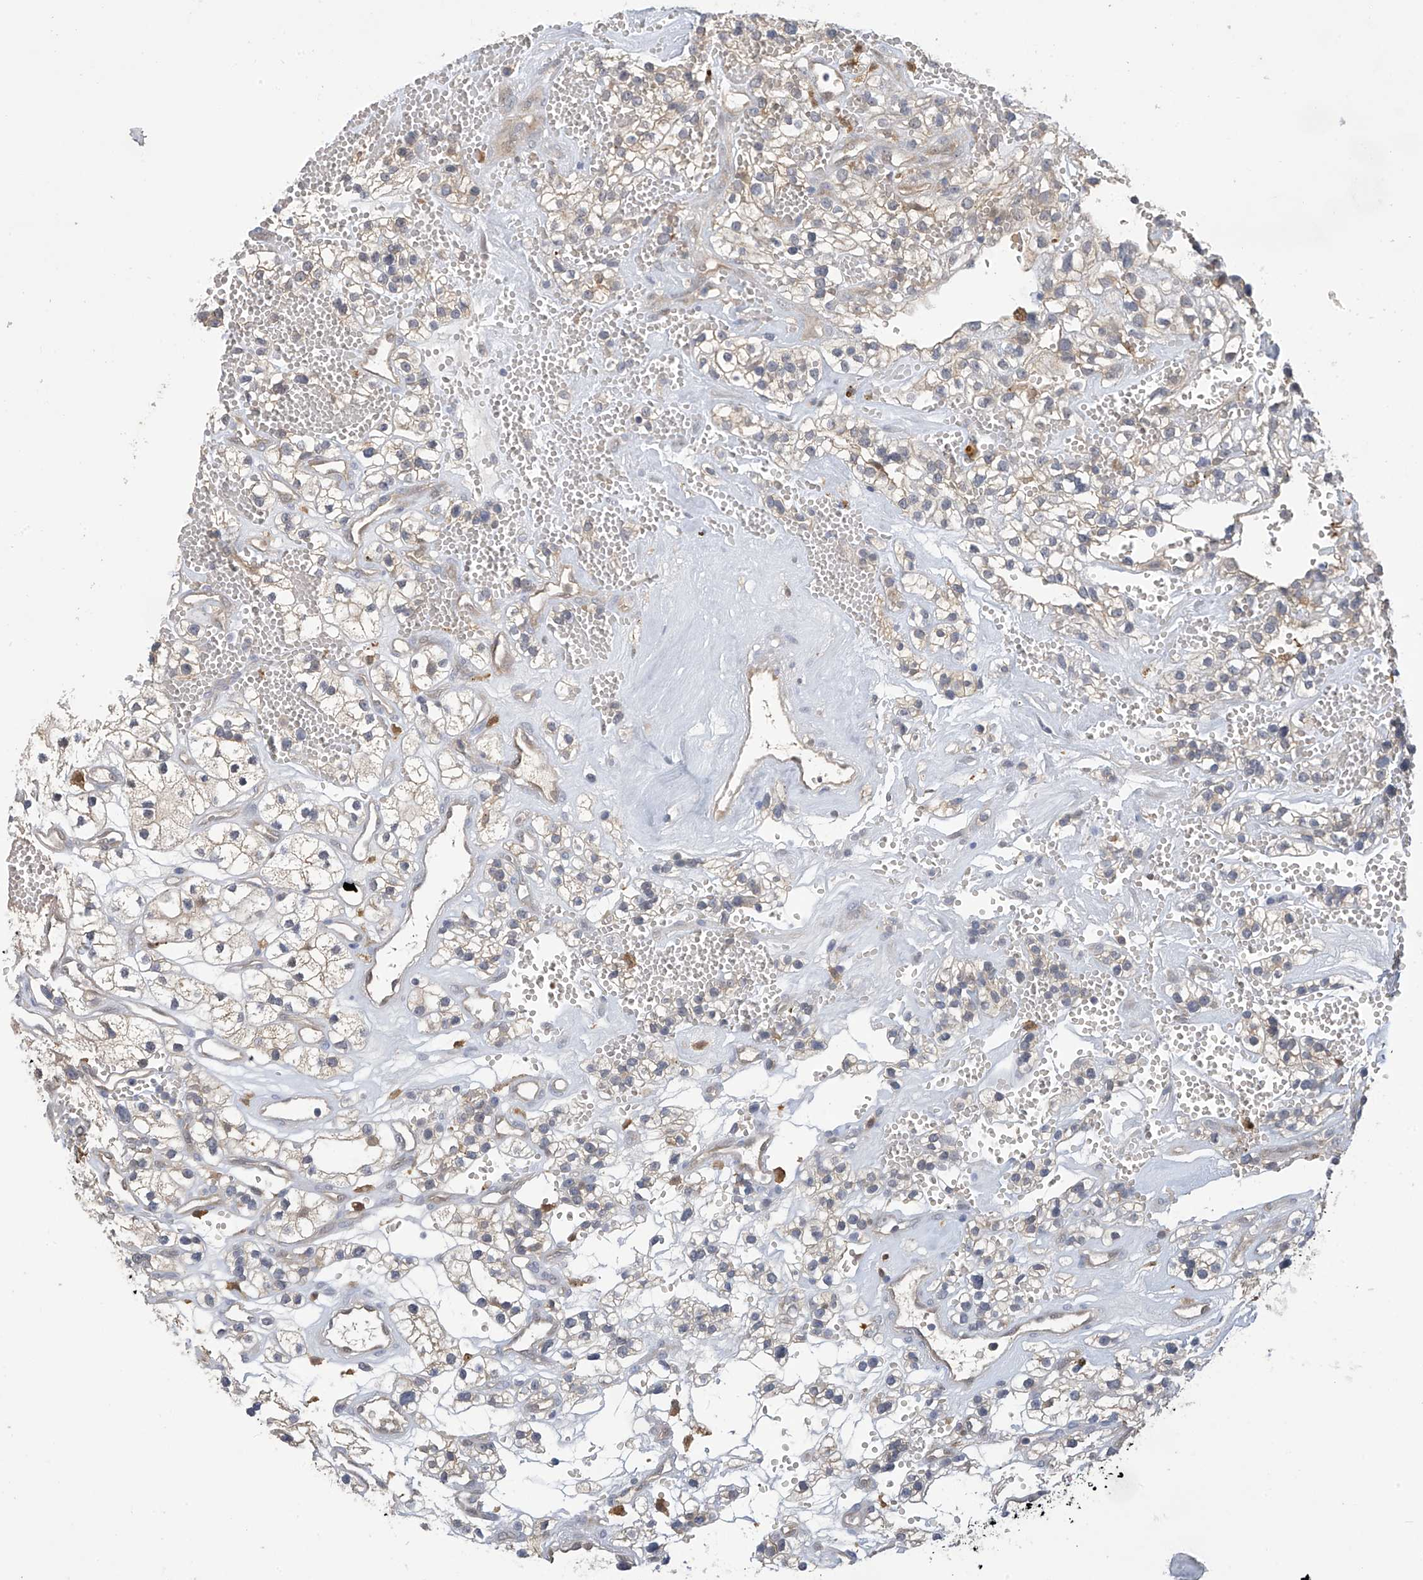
{"staining": {"intensity": "weak", "quantity": "<25%", "location": "cytoplasmic/membranous"}, "tissue": "renal cancer", "cell_type": "Tumor cells", "image_type": "cancer", "snomed": [{"axis": "morphology", "description": "Adenocarcinoma, NOS"}, {"axis": "topography", "description": "Kidney"}], "caption": "A high-resolution image shows immunohistochemistry staining of renal adenocarcinoma, which demonstrates no significant positivity in tumor cells.", "gene": "IDH1", "patient": {"sex": "female", "age": 57}}